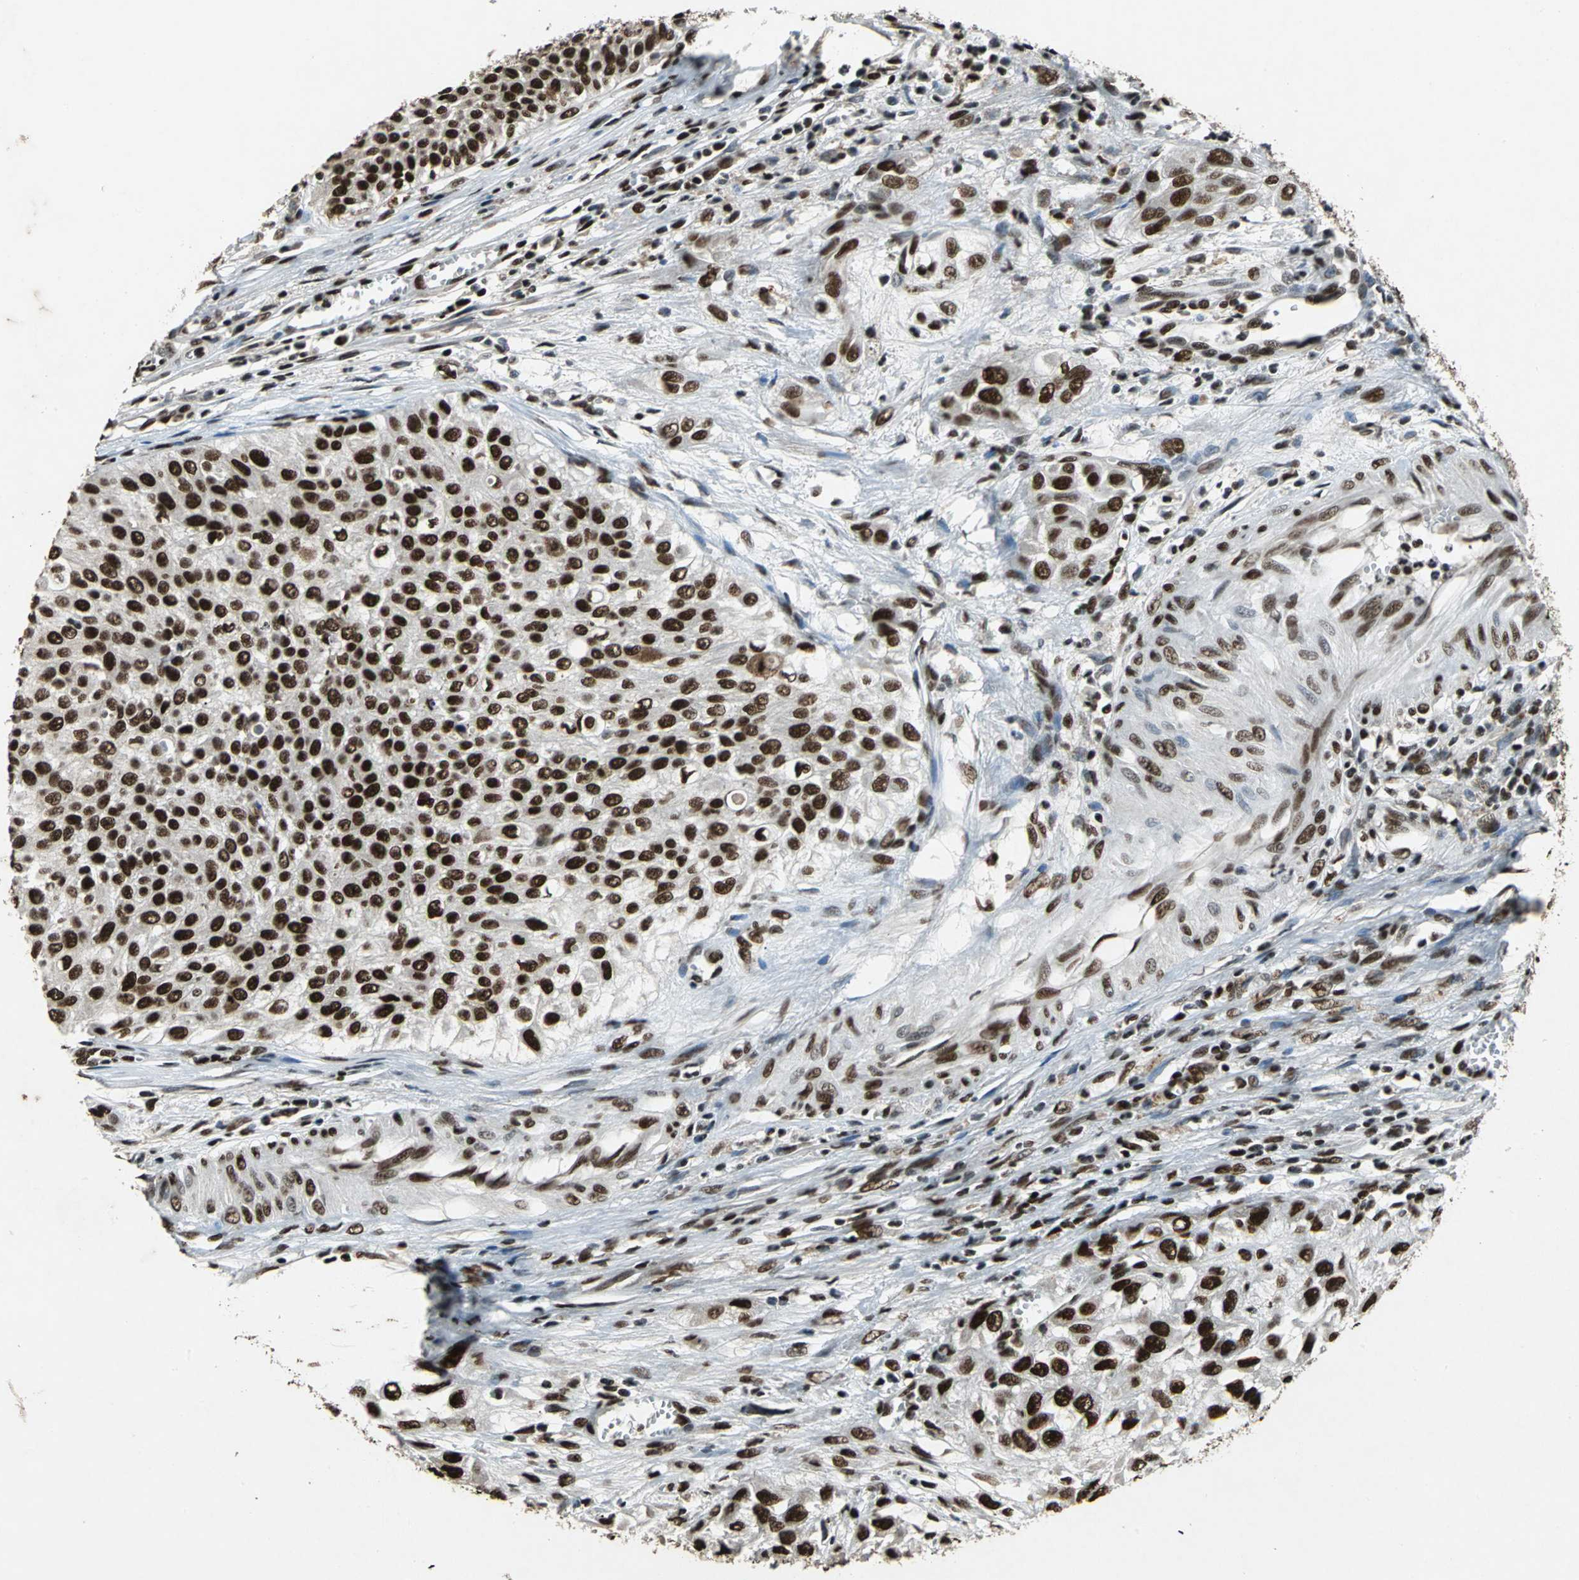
{"staining": {"intensity": "strong", "quantity": ">75%", "location": "nuclear"}, "tissue": "urothelial cancer", "cell_type": "Tumor cells", "image_type": "cancer", "snomed": [{"axis": "morphology", "description": "Urothelial carcinoma, High grade"}, {"axis": "topography", "description": "Urinary bladder"}], "caption": "A brown stain highlights strong nuclear expression of a protein in human urothelial cancer tumor cells. The protein is stained brown, and the nuclei are stained in blue (DAB (3,3'-diaminobenzidine) IHC with brightfield microscopy, high magnification).", "gene": "MTA2", "patient": {"sex": "male", "age": 57}}